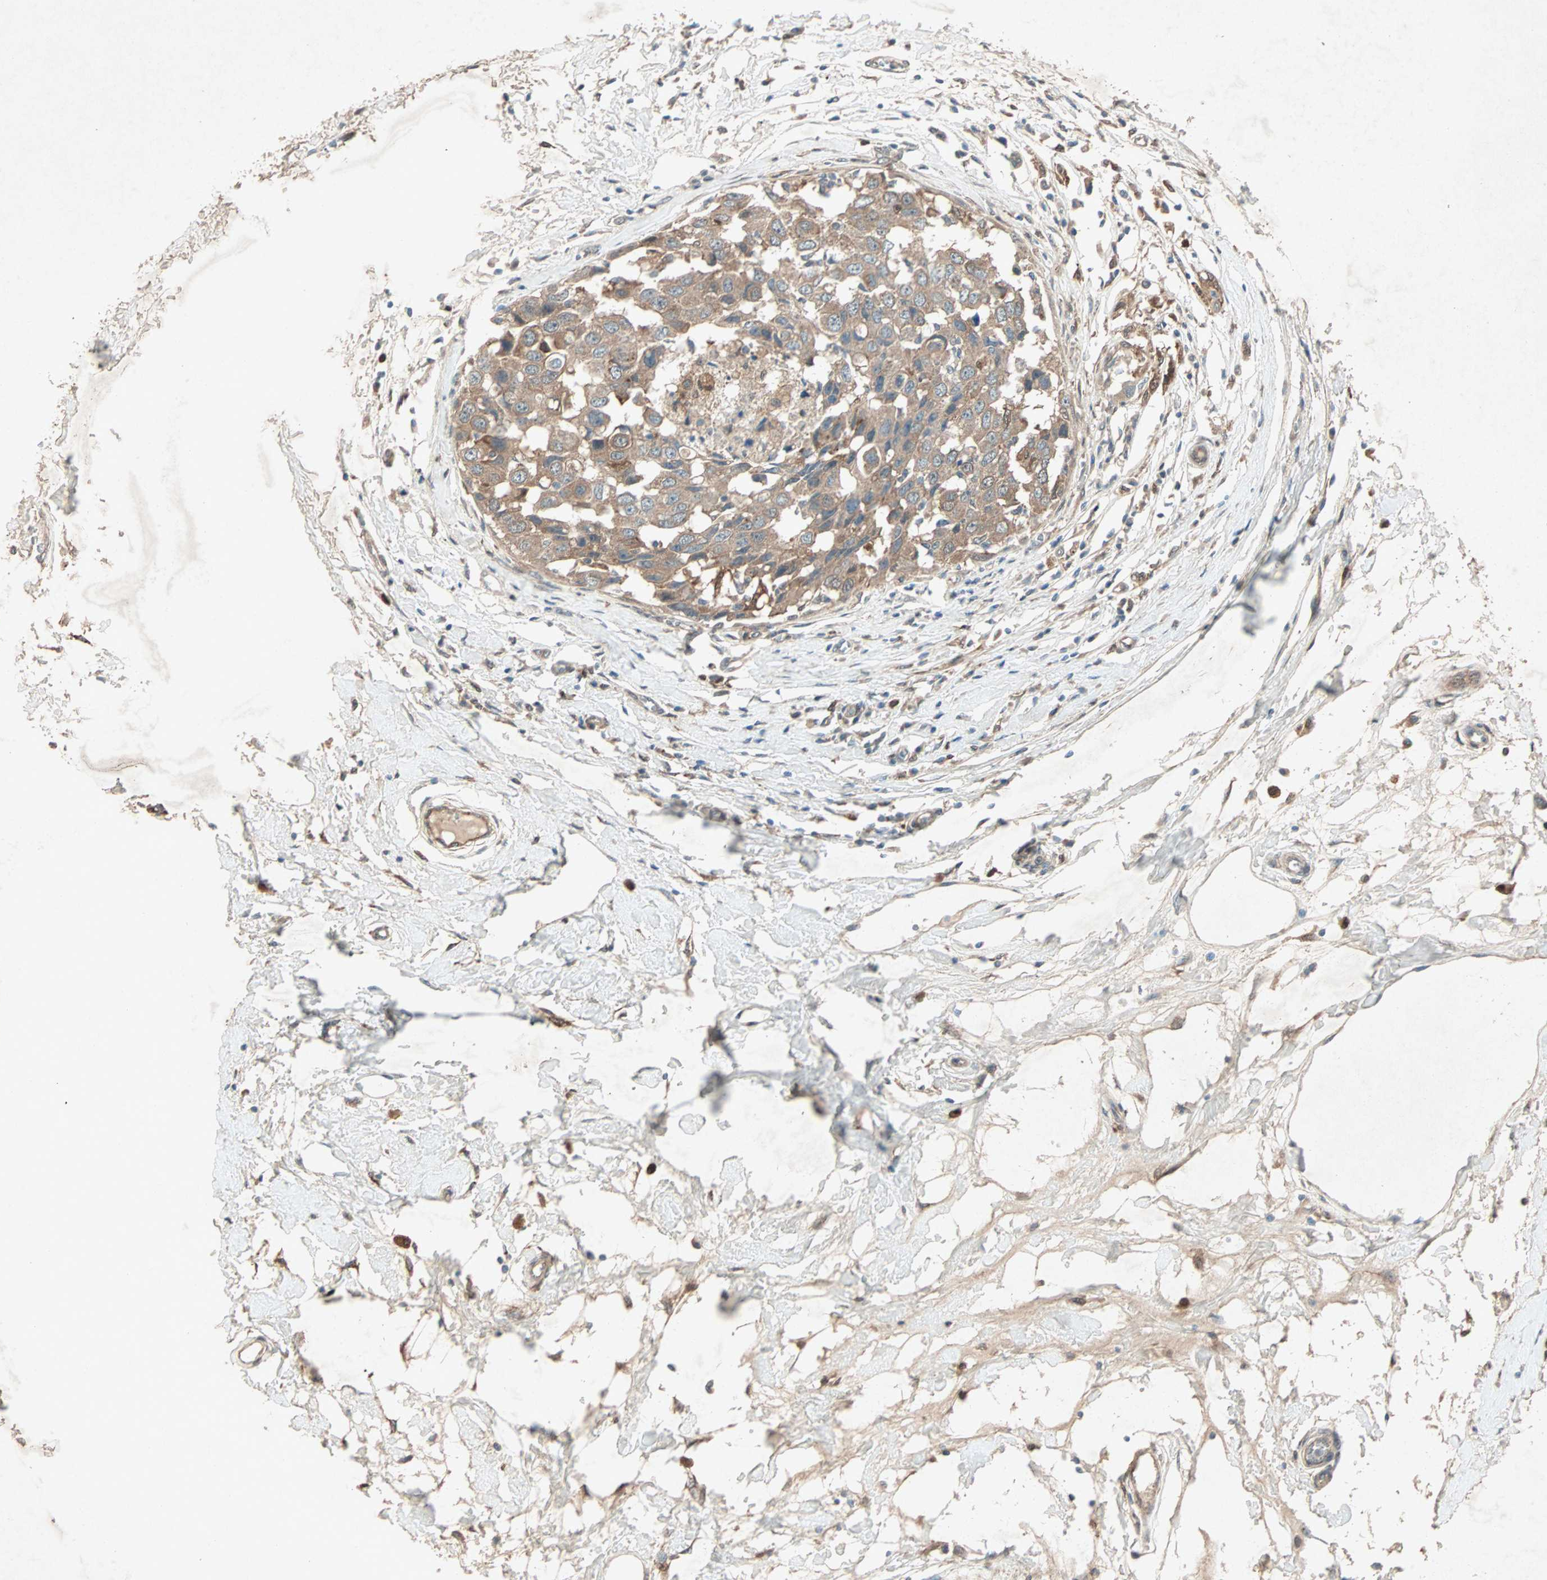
{"staining": {"intensity": "weak", "quantity": ">75%", "location": "cytoplasmic/membranous"}, "tissue": "breast cancer", "cell_type": "Tumor cells", "image_type": "cancer", "snomed": [{"axis": "morphology", "description": "Duct carcinoma"}, {"axis": "topography", "description": "Breast"}], "caption": "Breast intraductal carcinoma stained with DAB (3,3'-diaminobenzidine) IHC displays low levels of weak cytoplasmic/membranous positivity in approximately >75% of tumor cells.", "gene": "SDSL", "patient": {"sex": "female", "age": 27}}